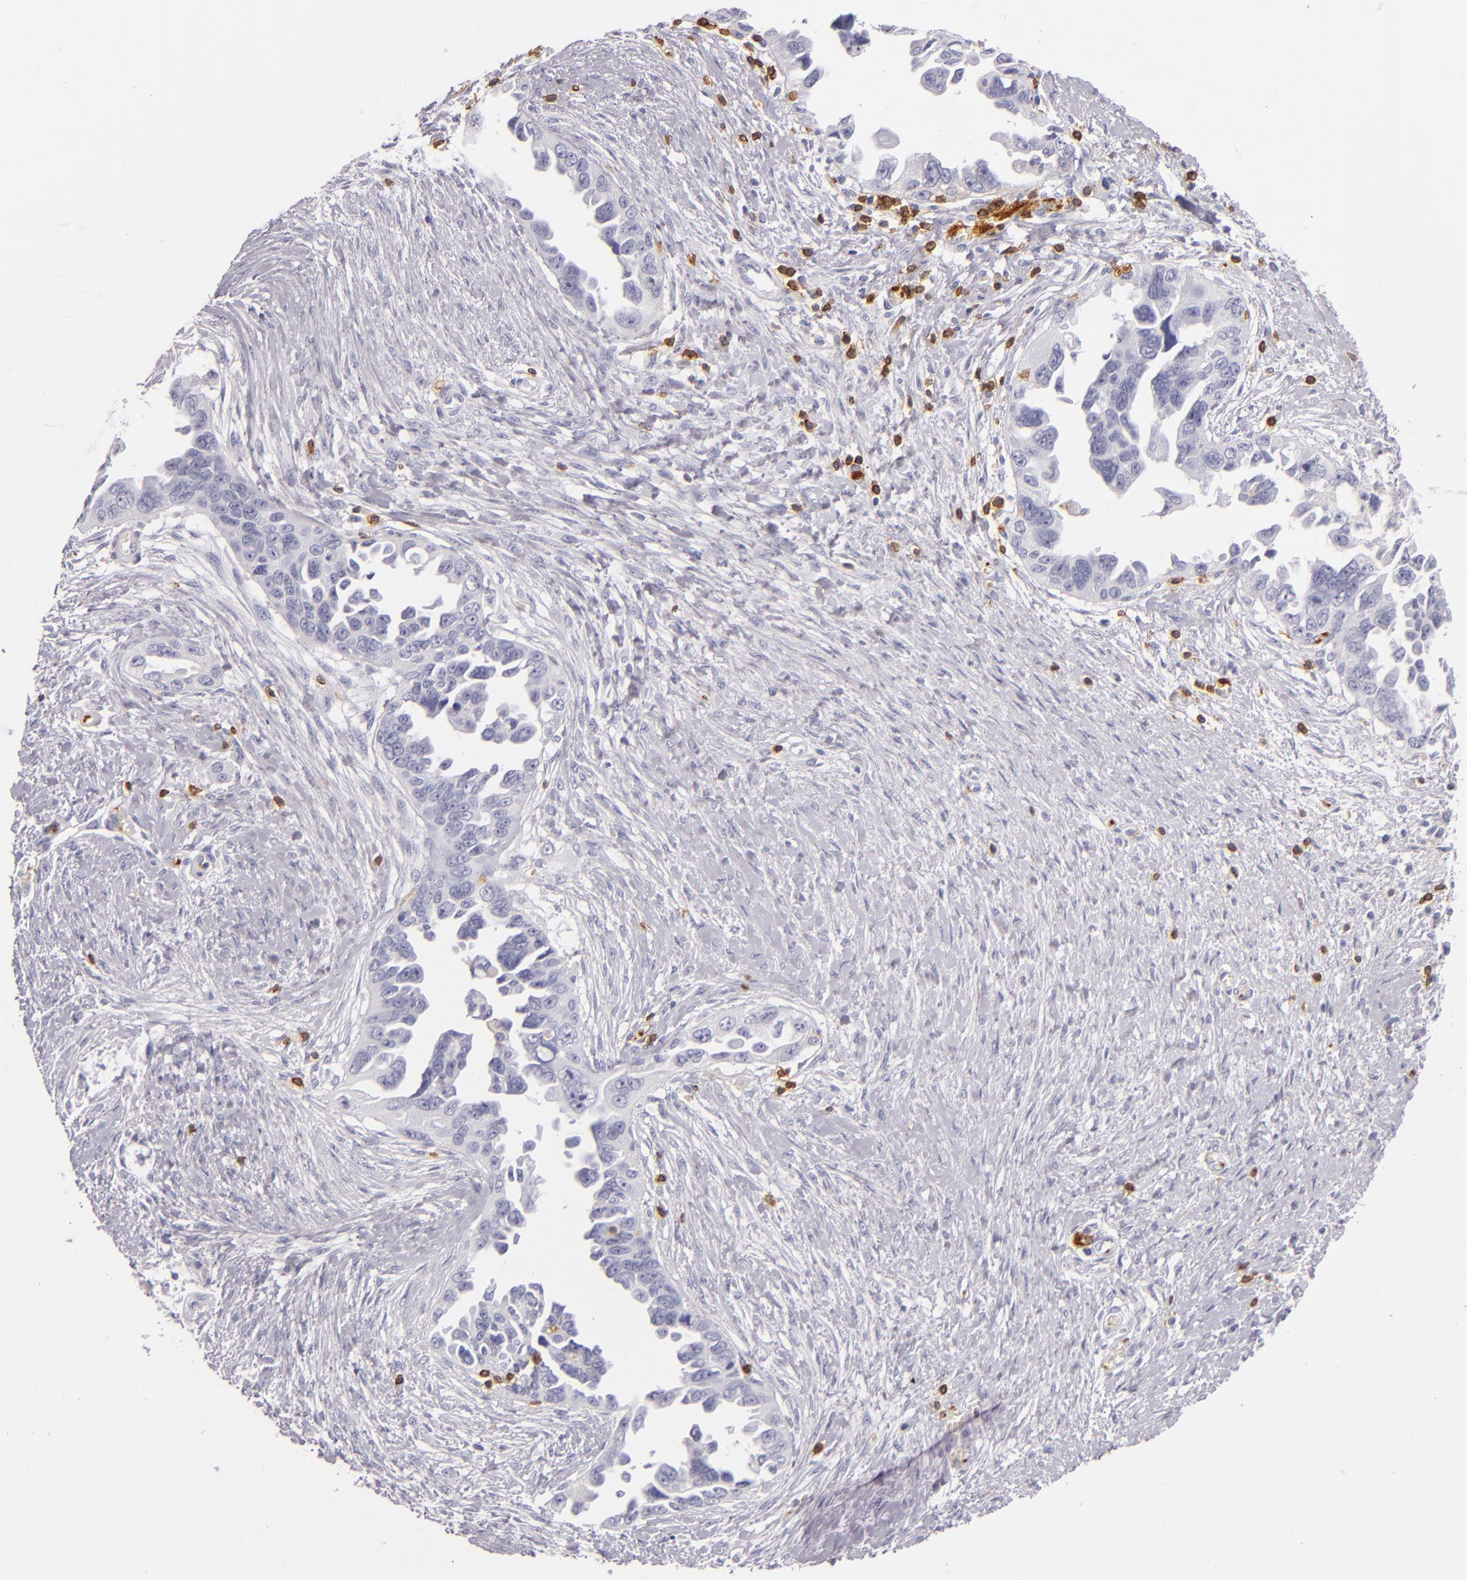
{"staining": {"intensity": "negative", "quantity": "none", "location": "none"}, "tissue": "ovarian cancer", "cell_type": "Tumor cells", "image_type": "cancer", "snomed": [{"axis": "morphology", "description": "Cystadenocarcinoma, serous, NOS"}, {"axis": "topography", "description": "Ovary"}], "caption": "Ovarian serous cystadenocarcinoma stained for a protein using immunohistochemistry (IHC) shows no staining tumor cells.", "gene": "LAT", "patient": {"sex": "female", "age": 63}}